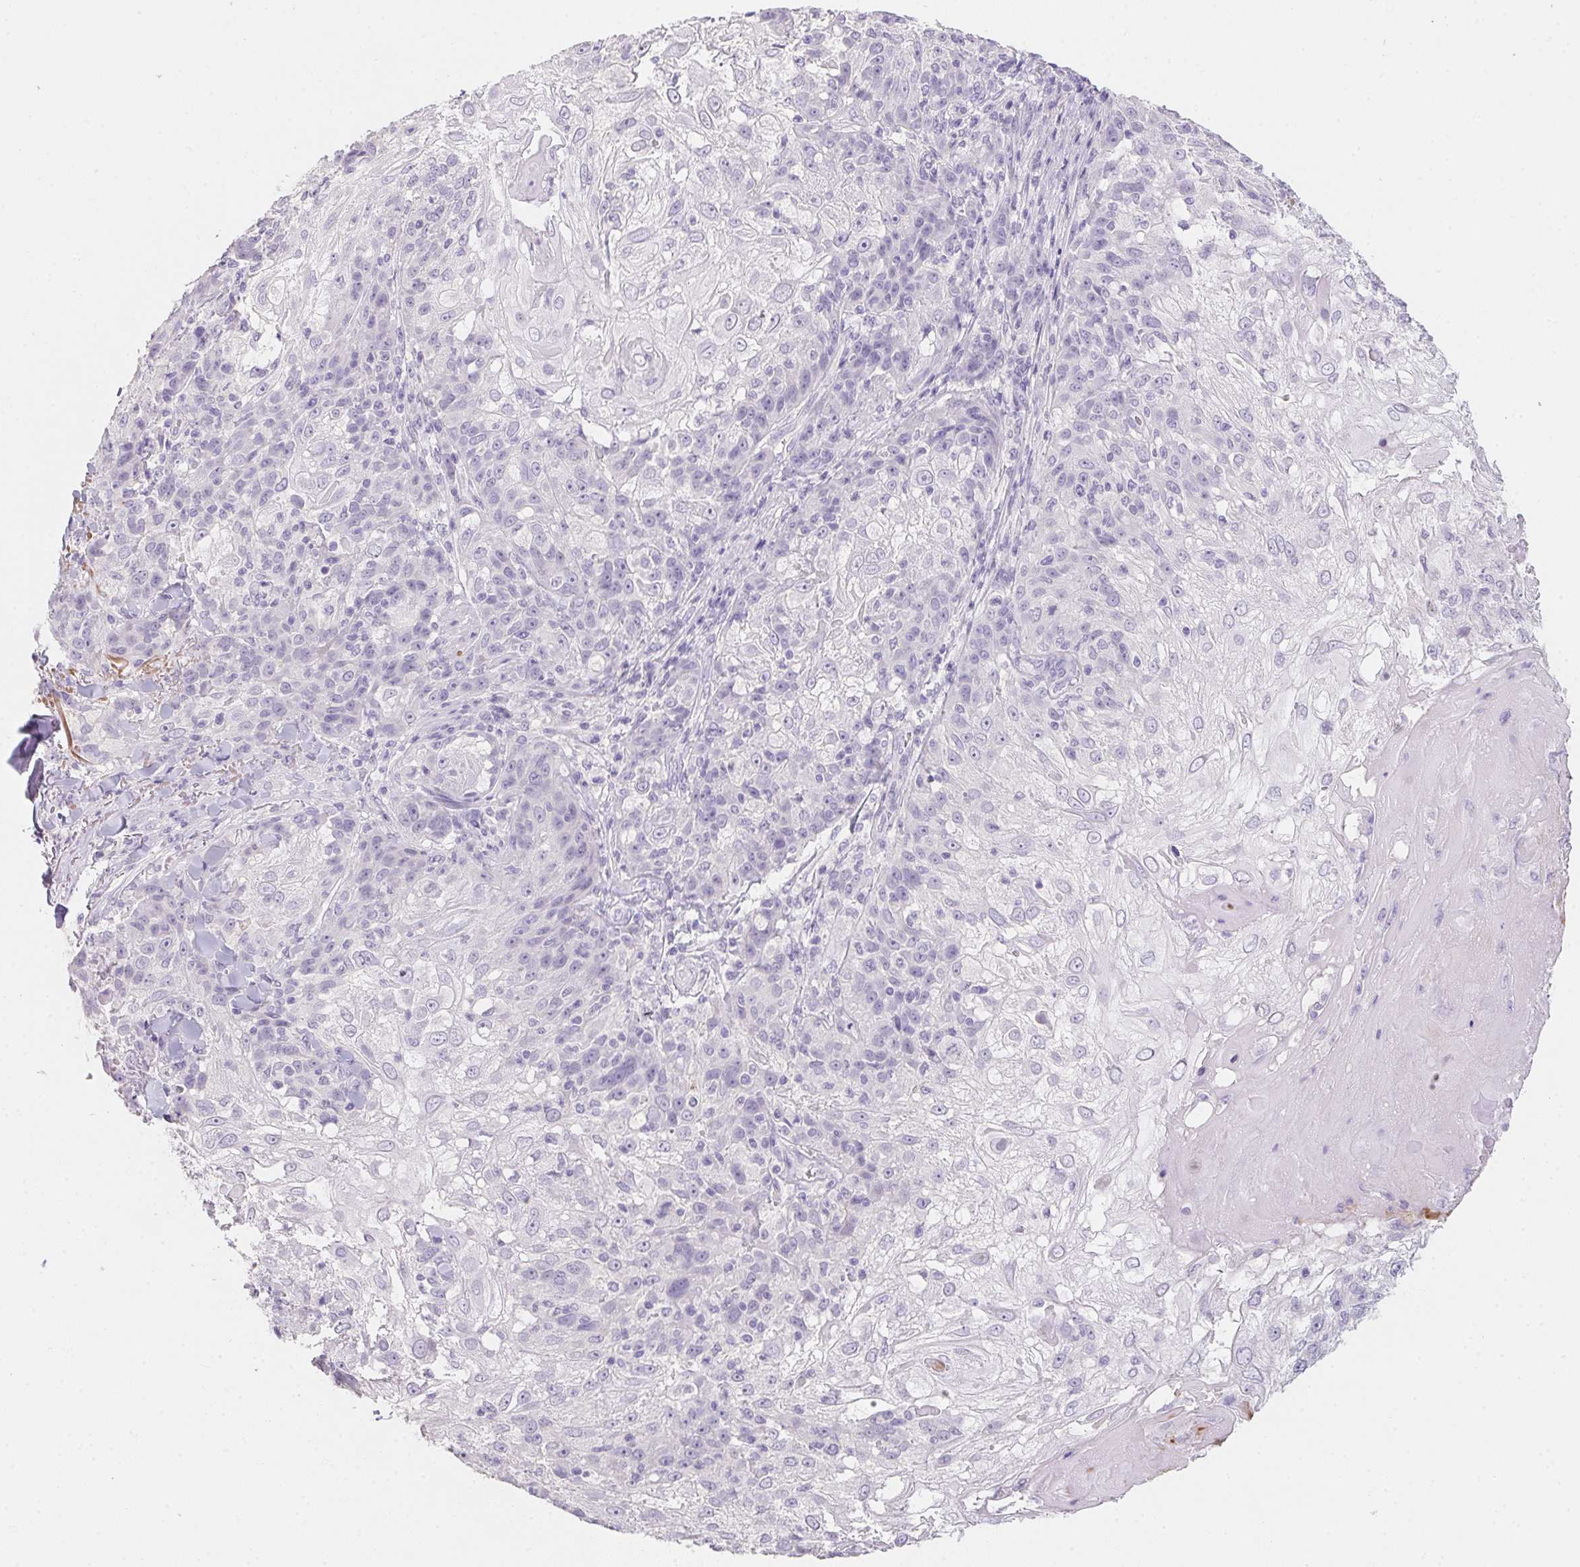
{"staining": {"intensity": "negative", "quantity": "none", "location": "none"}, "tissue": "skin cancer", "cell_type": "Tumor cells", "image_type": "cancer", "snomed": [{"axis": "morphology", "description": "Normal tissue, NOS"}, {"axis": "morphology", "description": "Squamous cell carcinoma, NOS"}, {"axis": "topography", "description": "Skin"}], "caption": "Immunohistochemistry (IHC) of skin cancer exhibits no staining in tumor cells.", "gene": "MYL4", "patient": {"sex": "female", "age": 83}}